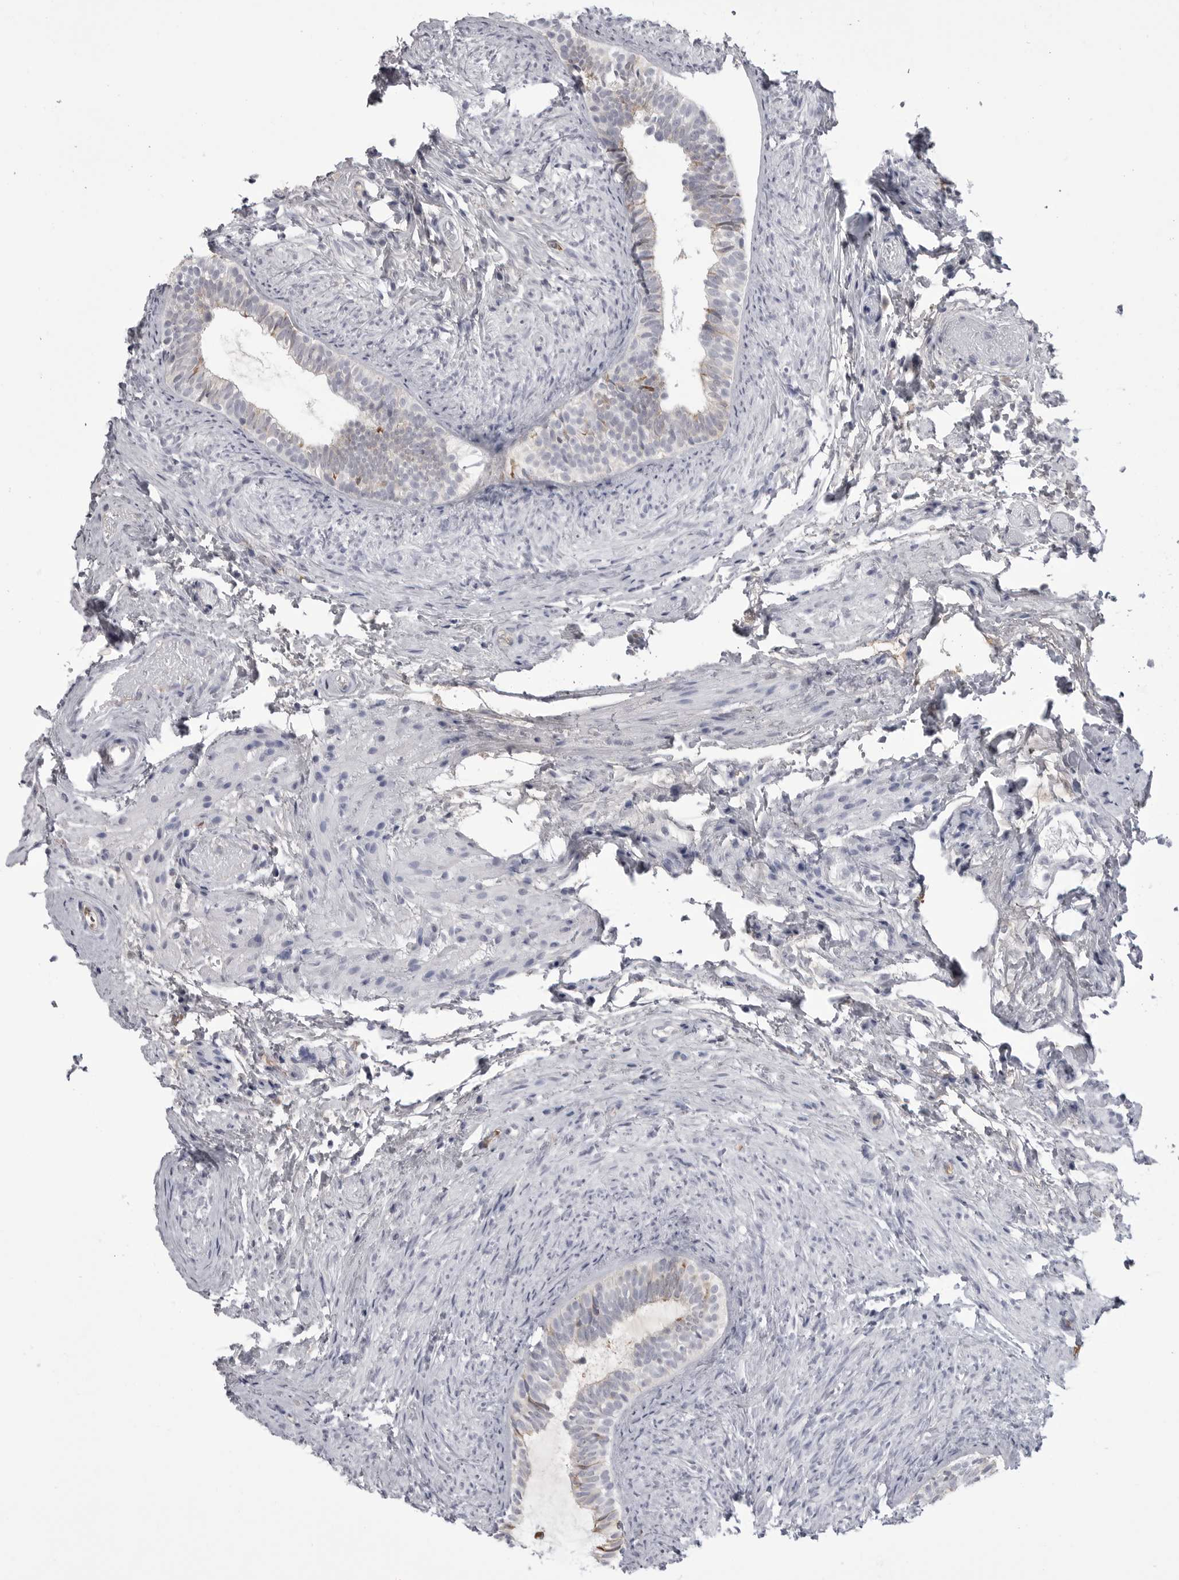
{"staining": {"intensity": "strong", "quantity": "25%-75%", "location": "cytoplasmic/membranous"}, "tissue": "epididymis", "cell_type": "Glandular cells", "image_type": "normal", "snomed": [{"axis": "morphology", "description": "Normal tissue, NOS"}, {"axis": "topography", "description": "Epididymis"}], "caption": "DAB (3,3'-diaminobenzidine) immunohistochemical staining of normal epididymis displays strong cytoplasmic/membranous protein expression in about 25%-75% of glandular cells.", "gene": "FKBP2", "patient": {"sex": "male", "age": 5}}